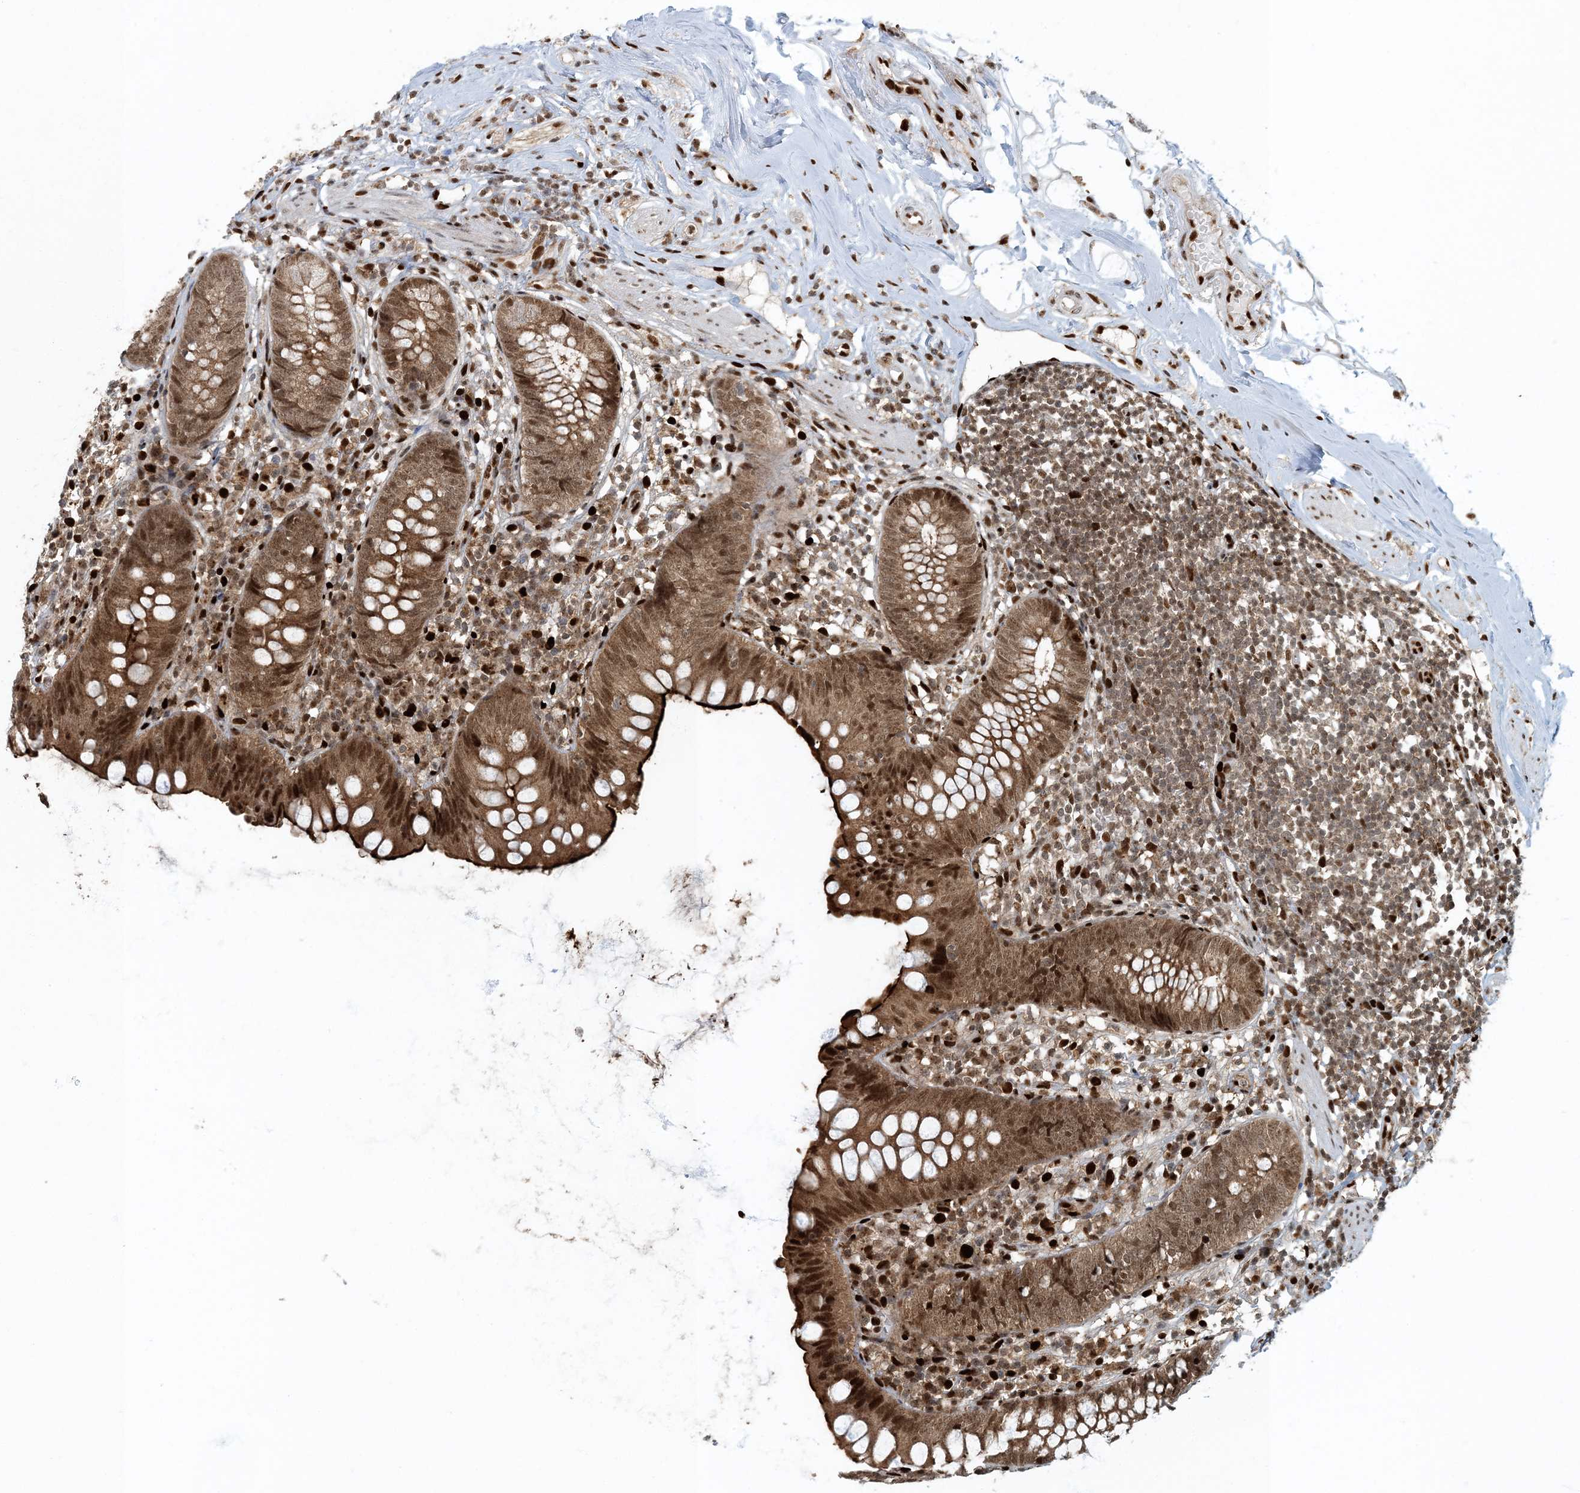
{"staining": {"intensity": "strong", "quantity": ">75%", "location": "cytoplasmic/membranous,nuclear"}, "tissue": "appendix", "cell_type": "Glandular cells", "image_type": "normal", "snomed": [{"axis": "morphology", "description": "Normal tissue, NOS"}, {"axis": "topography", "description": "Appendix"}], "caption": "Appendix stained with a protein marker displays strong staining in glandular cells.", "gene": "MBD1", "patient": {"sex": "female", "age": 62}}